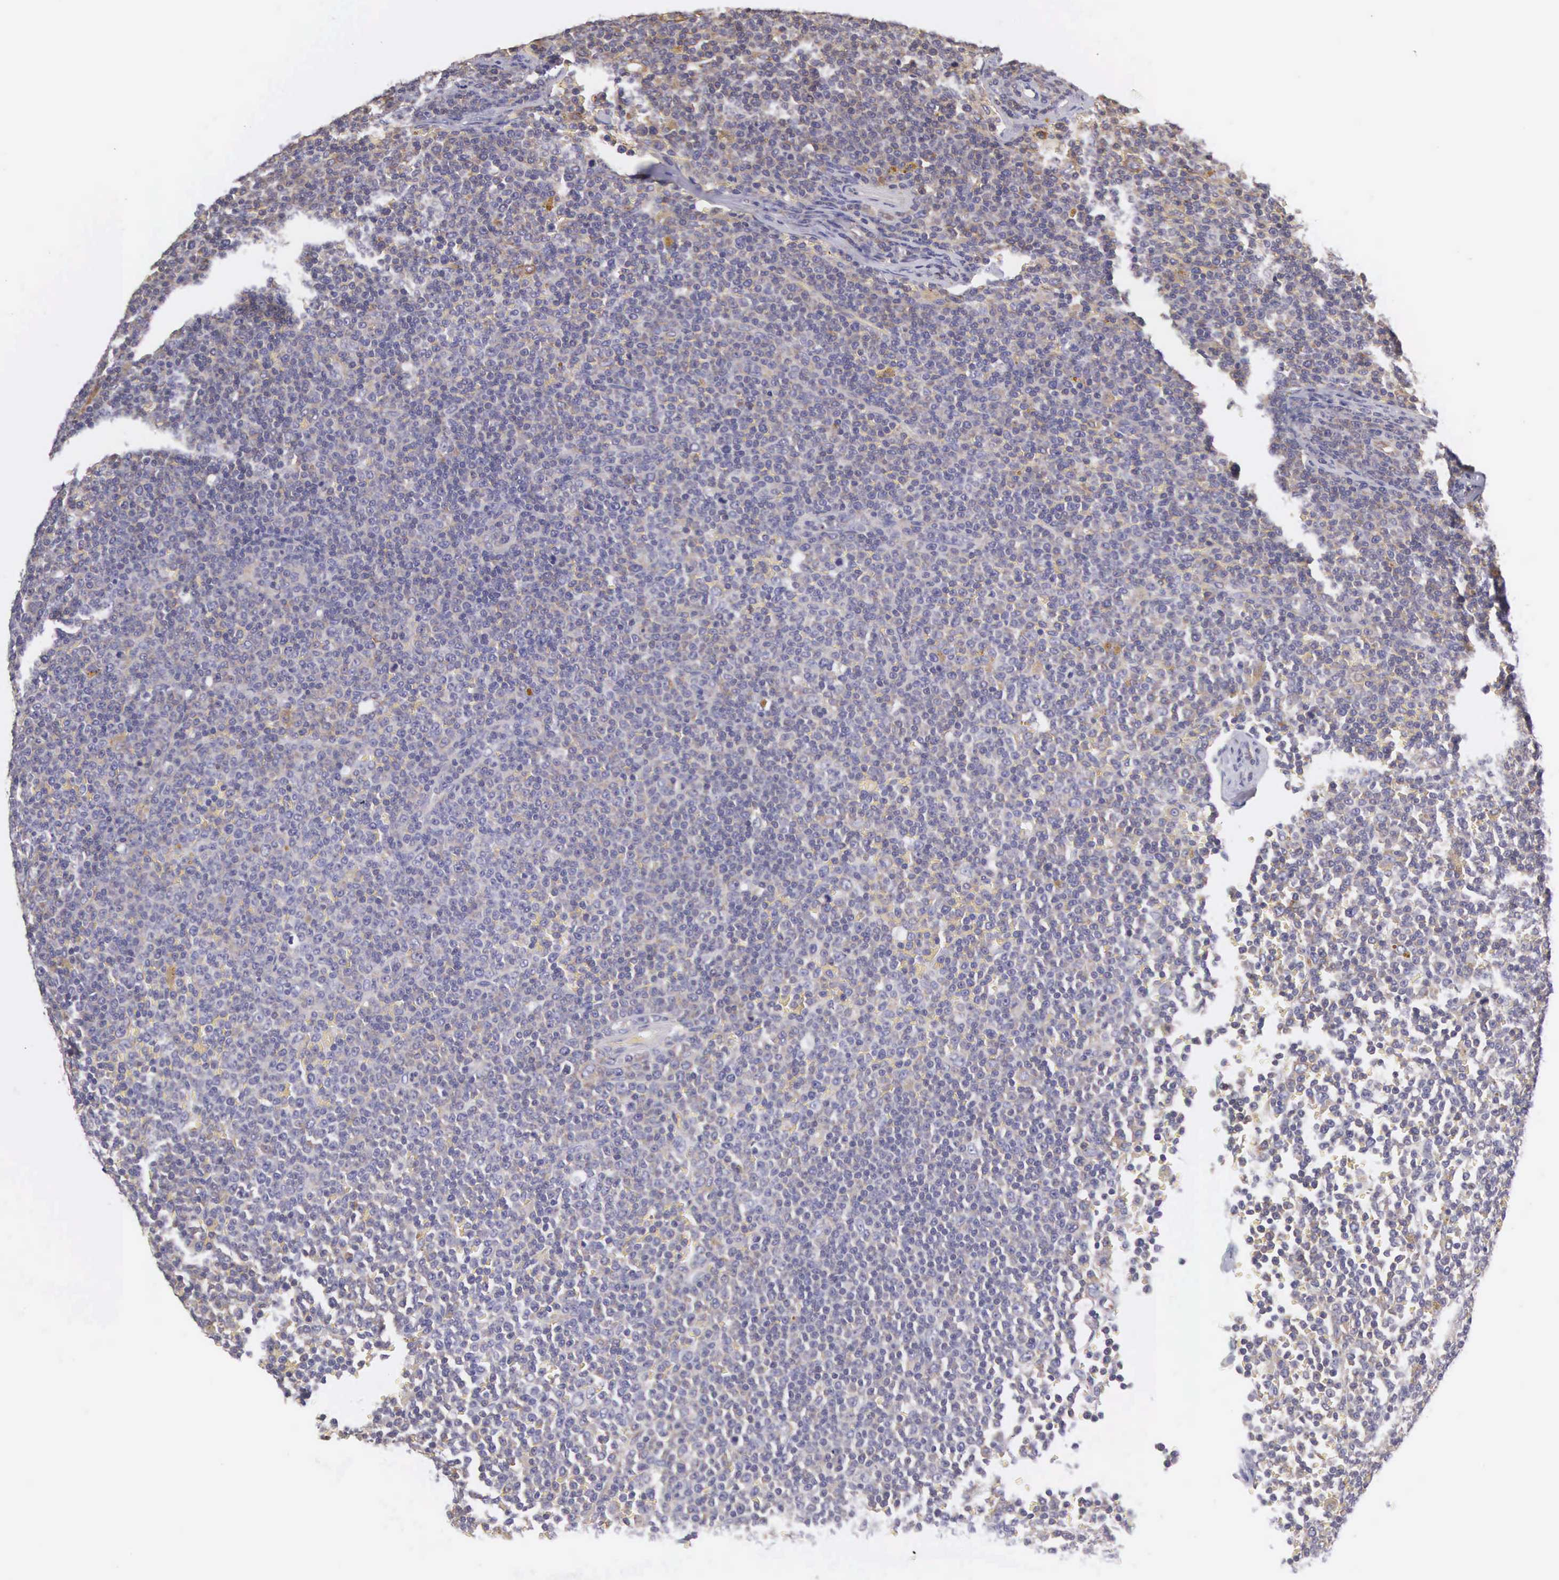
{"staining": {"intensity": "negative", "quantity": "none", "location": "none"}, "tissue": "lymphoma", "cell_type": "Tumor cells", "image_type": "cancer", "snomed": [{"axis": "morphology", "description": "Malignant lymphoma, non-Hodgkin's type, Low grade"}, {"axis": "topography", "description": "Lymph node"}], "caption": "This is a image of immunohistochemistry staining of lymphoma, which shows no positivity in tumor cells.", "gene": "OSBPL3", "patient": {"sex": "male", "age": 50}}